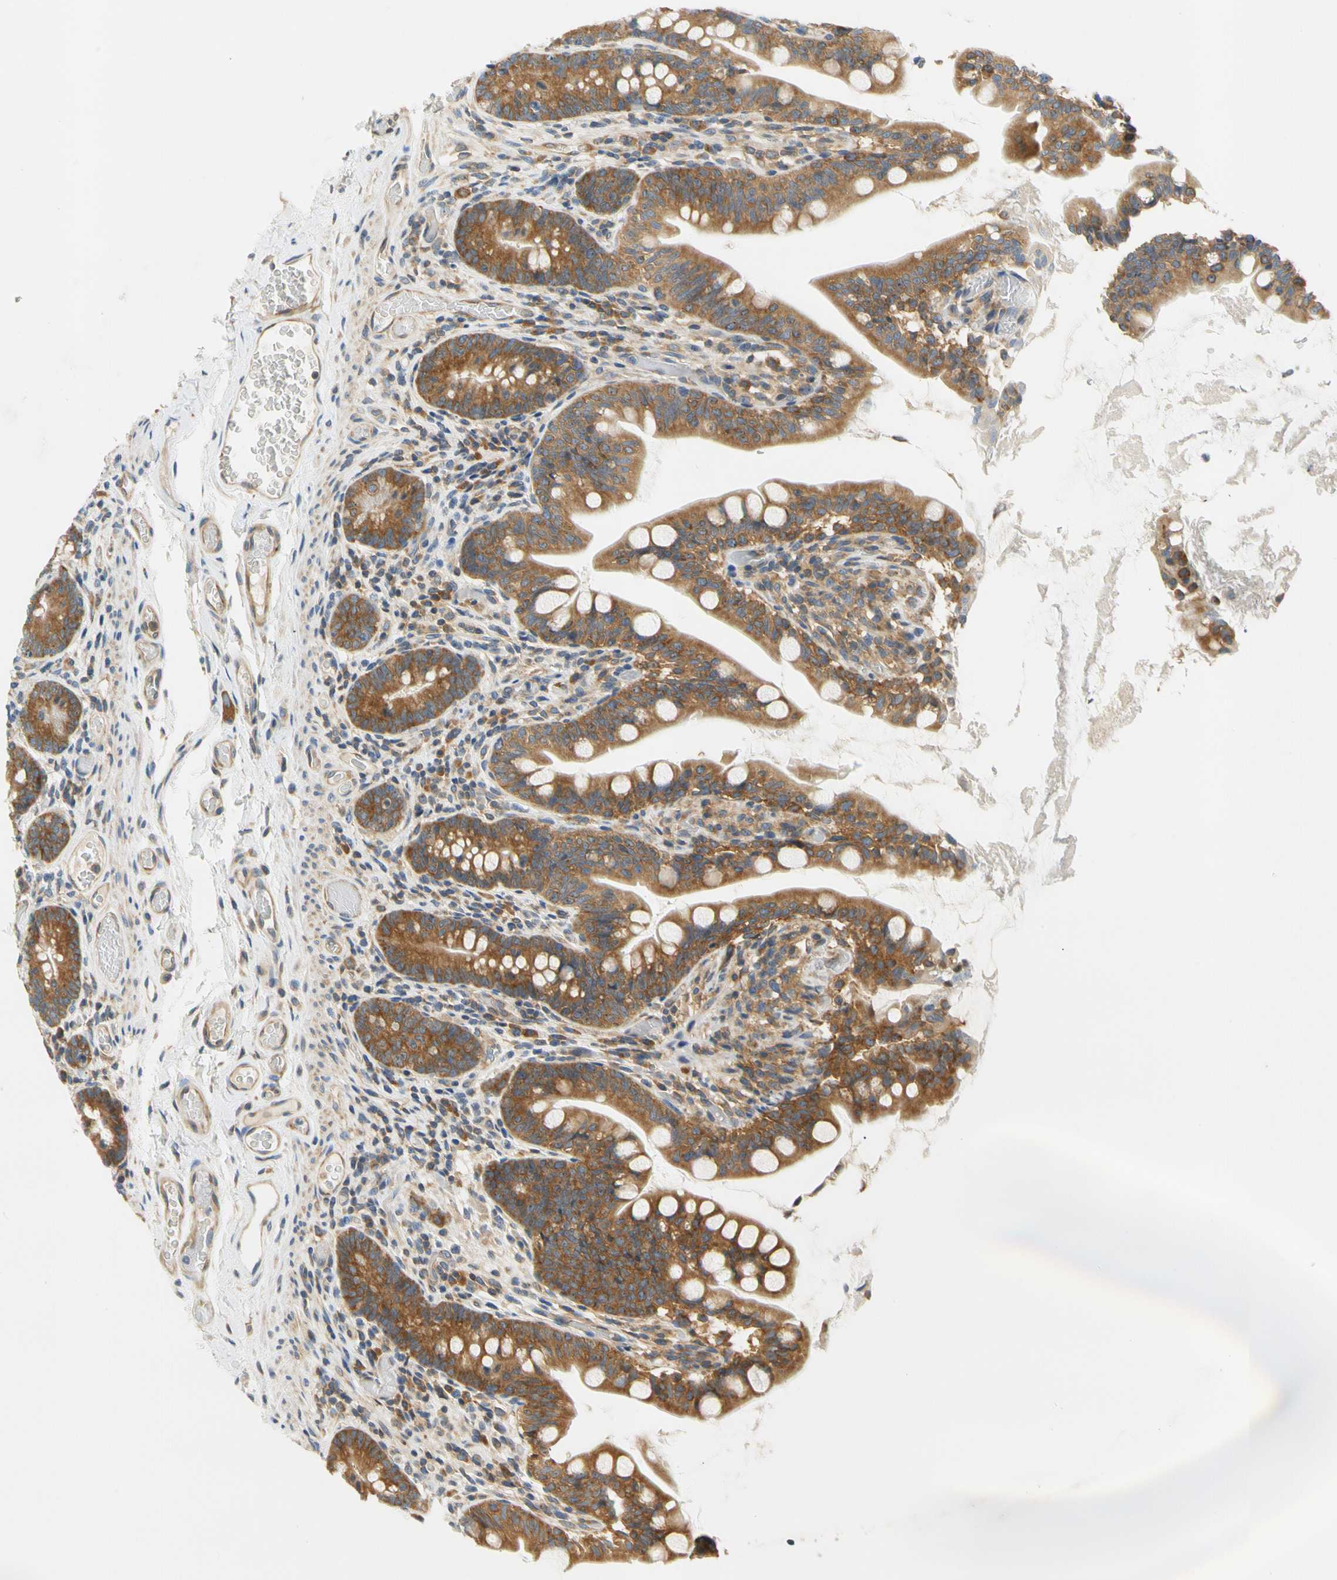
{"staining": {"intensity": "moderate", "quantity": ">75%", "location": "cytoplasmic/membranous"}, "tissue": "small intestine", "cell_type": "Glandular cells", "image_type": "normal", "snomed": [{"axis": "morphology", "description": "Normal tissue, NOS"}, {"axis": "topography", "description": "Small intestine"}], "caption": "IHC photomicrograph of benign small intestine: human small intestine stained using IHC shows medium levels of moderate protein expression localized specifically in the cytoplasmic/membranous of glandular cells, appearing as a cytoplasmic/membranous brown color.", "gene": "LRRC47", "patient": {"sex": "female", "age": 56}}